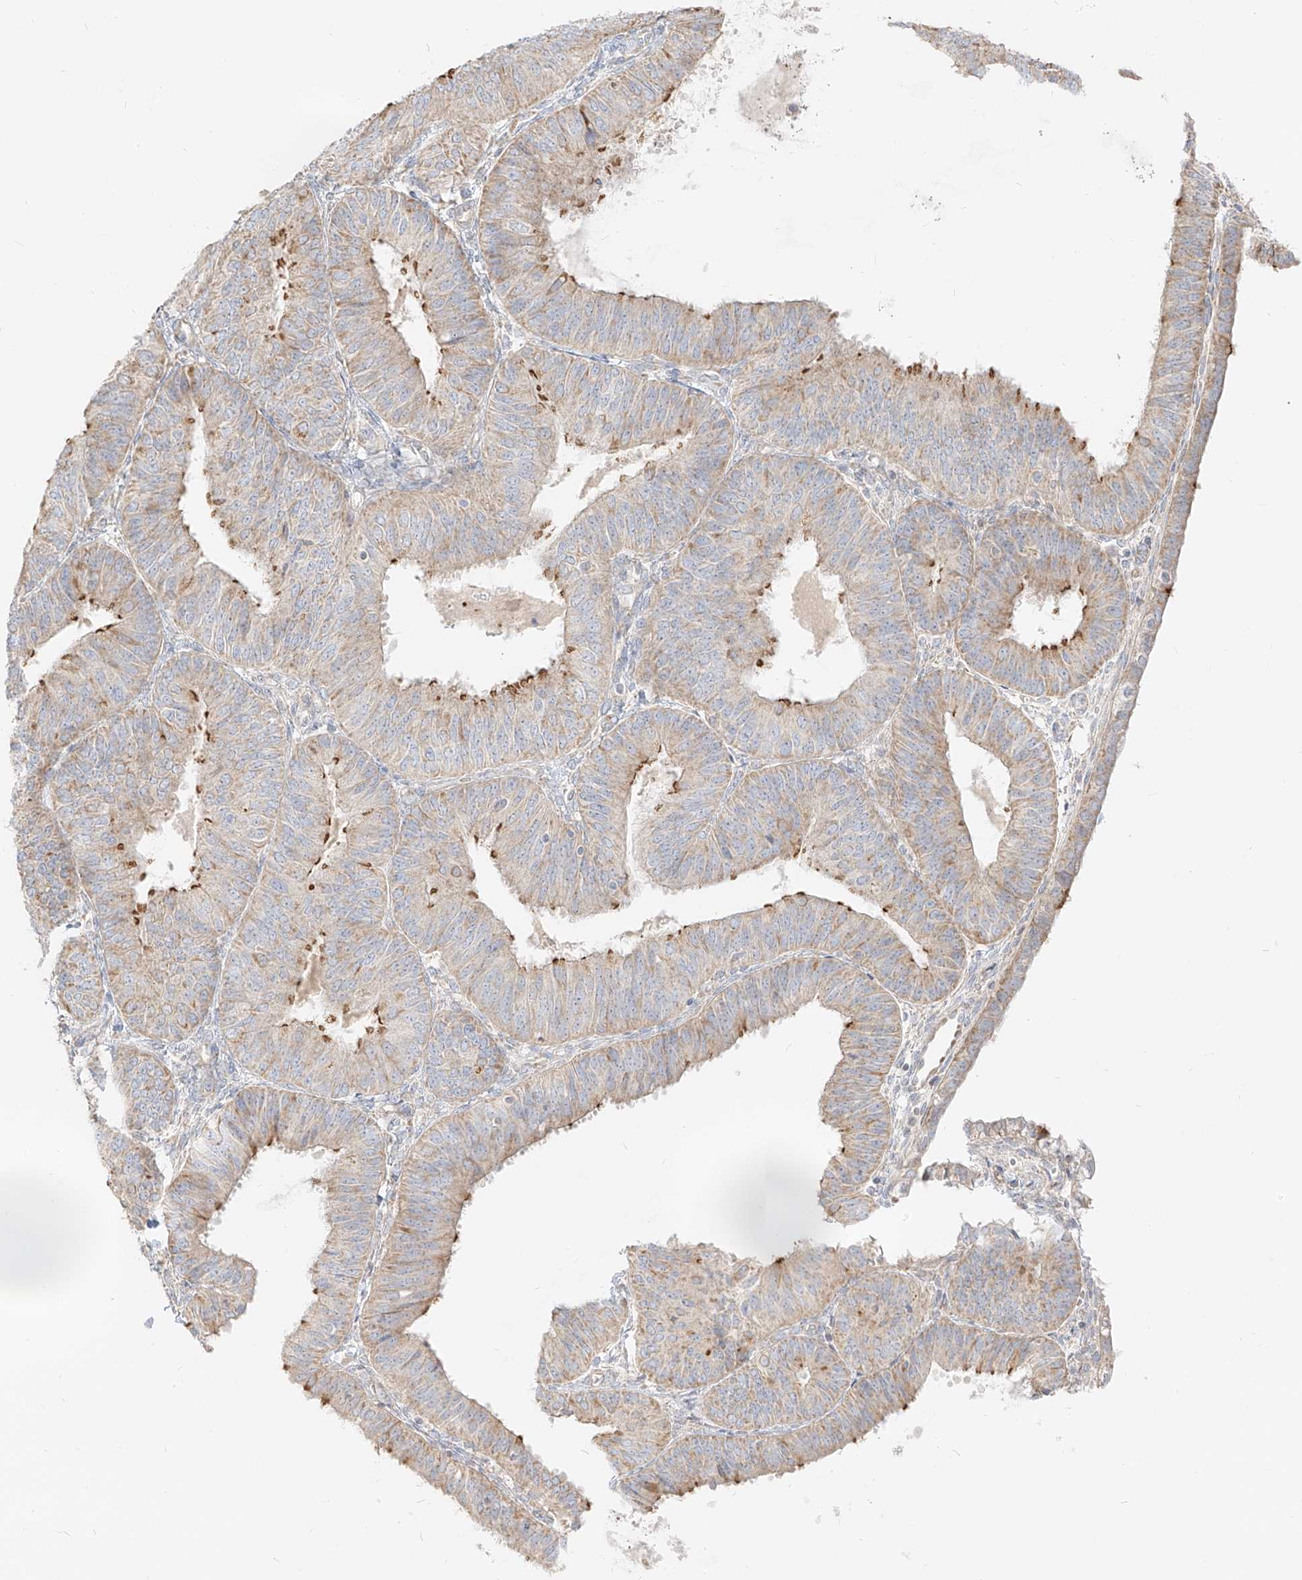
{"staining": {"intensity": "moderate", "quantity": "<25%", "location": "cytoplasmic/membranous"}, "tissue": "endometrial cancer", "cell_type": "Tumor cells", "image_type": "cancer", "snomed": [{"axis": "morphology", "description": "Adenocarcinoma, NOS"}, {"axis": "topography", "description": "Endometrium"}], "caption": "Protein staining of endometrial adenocarcinoma tissue exhibits moderate cytoplasmic/membranous positivity in about <25% of tumor cells.", "gene": "ZIM3", "patient": {"sex": "female", "age": 58}}